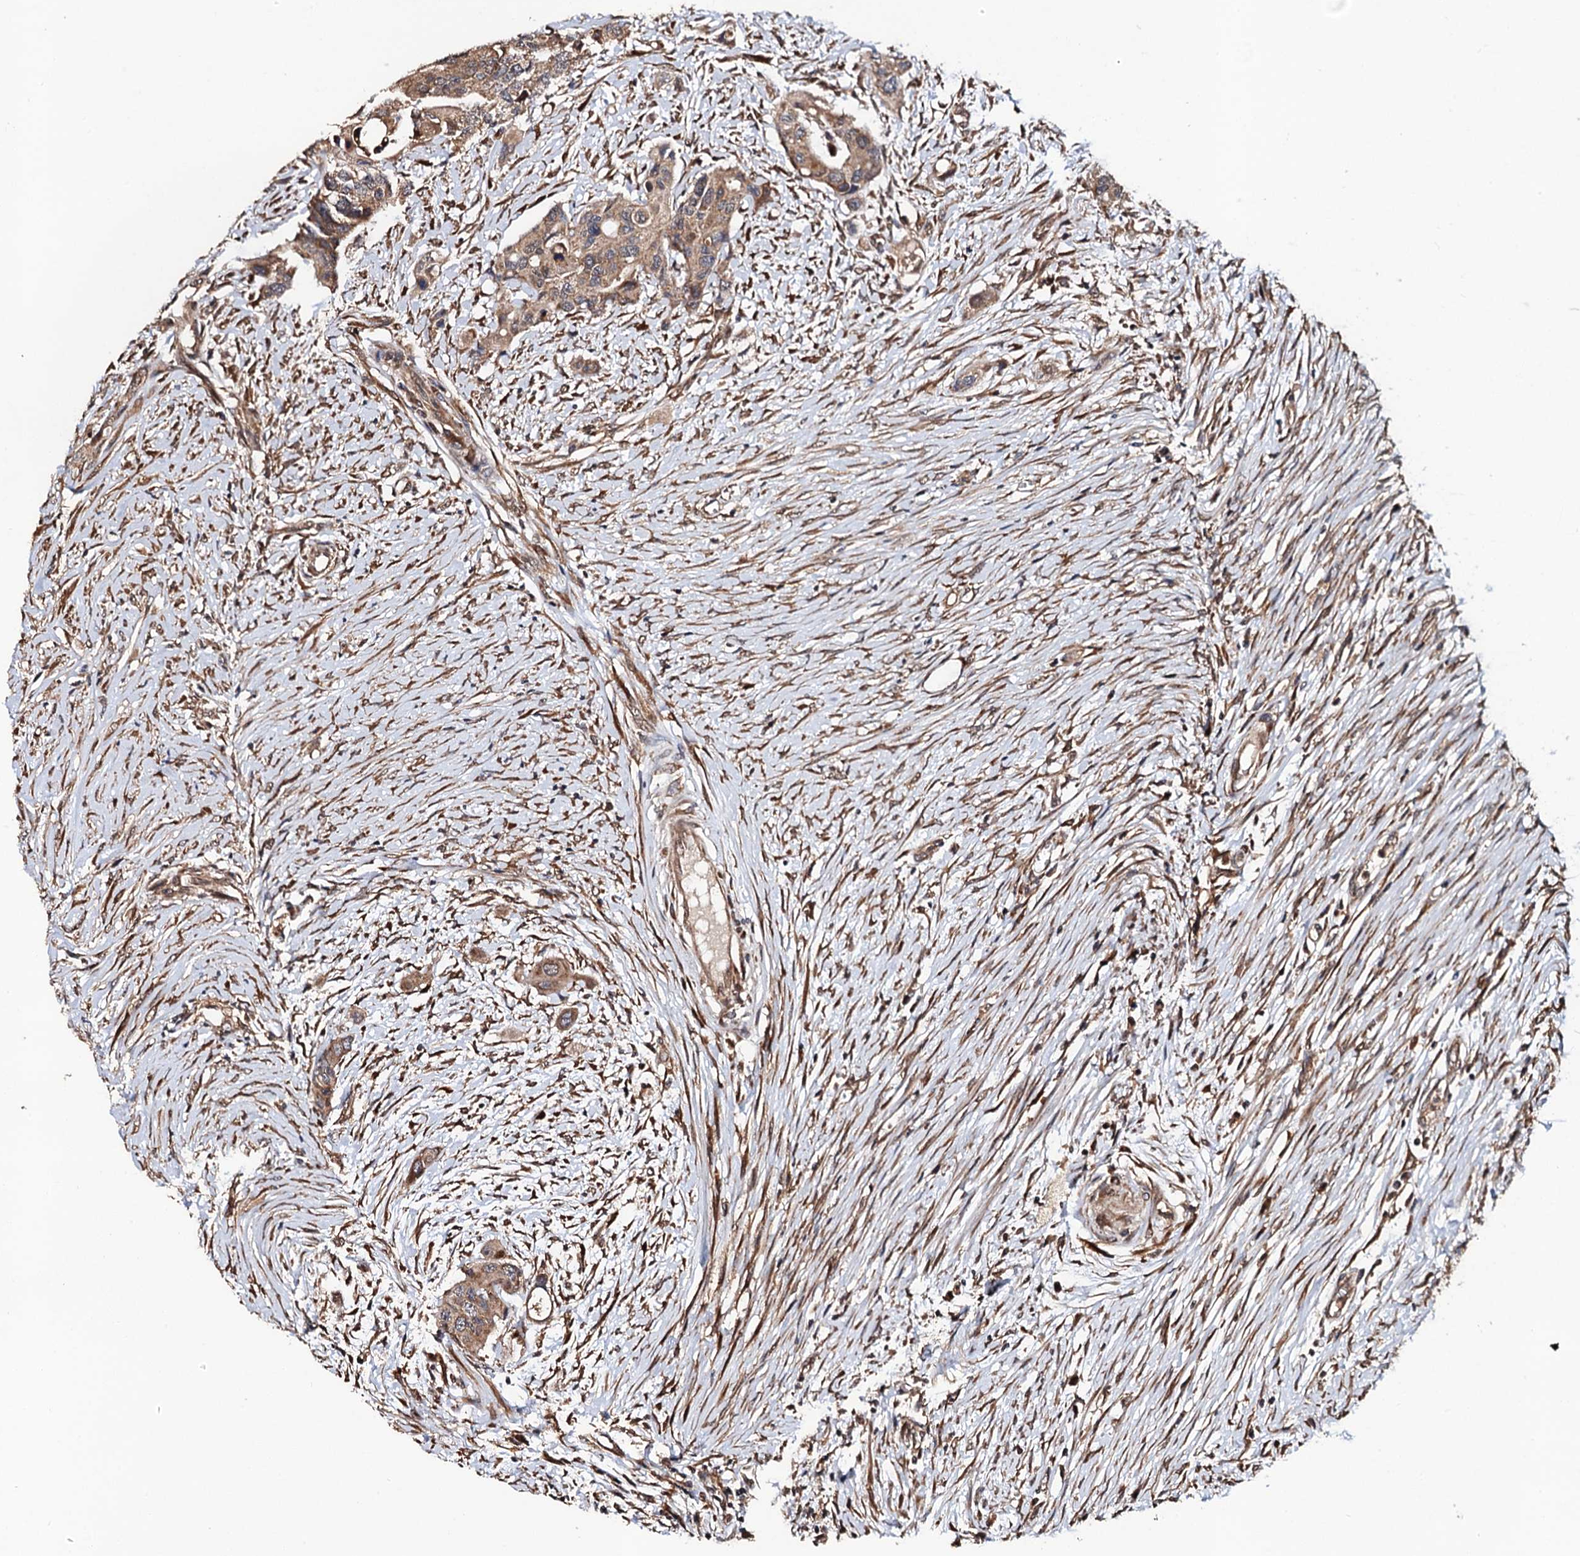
{"staining": {"intensity": "moderate", "quantity": ">75%", "location": "cytoplasmic/membranous"}, "tissue": "colorectal cancer", "cell_type": "Tumor cells", "image_type": "cancer", "snomed": [{"axis": "morphology", "description": "Adenocarcinoma, NOS"}, {"axis": "topography", "description": "Colon"}], "caption": "A high-resolution histopathology image shows immunohistochemistry (IHC) staining of colorectal cancer (adenocarcinoma), which exhibits moderate cytoplasmic/membranous positivity in about >75% of tumor cells. The staining was performed using DAB (3,3'-diaminobenzidine) to visualize the protein expression in brown, while the nuclei were stained in blue with hematoxylin (Magnification: 20x).", "gene": "MIER2", "patient": {"sex": "male", "age": 77}}